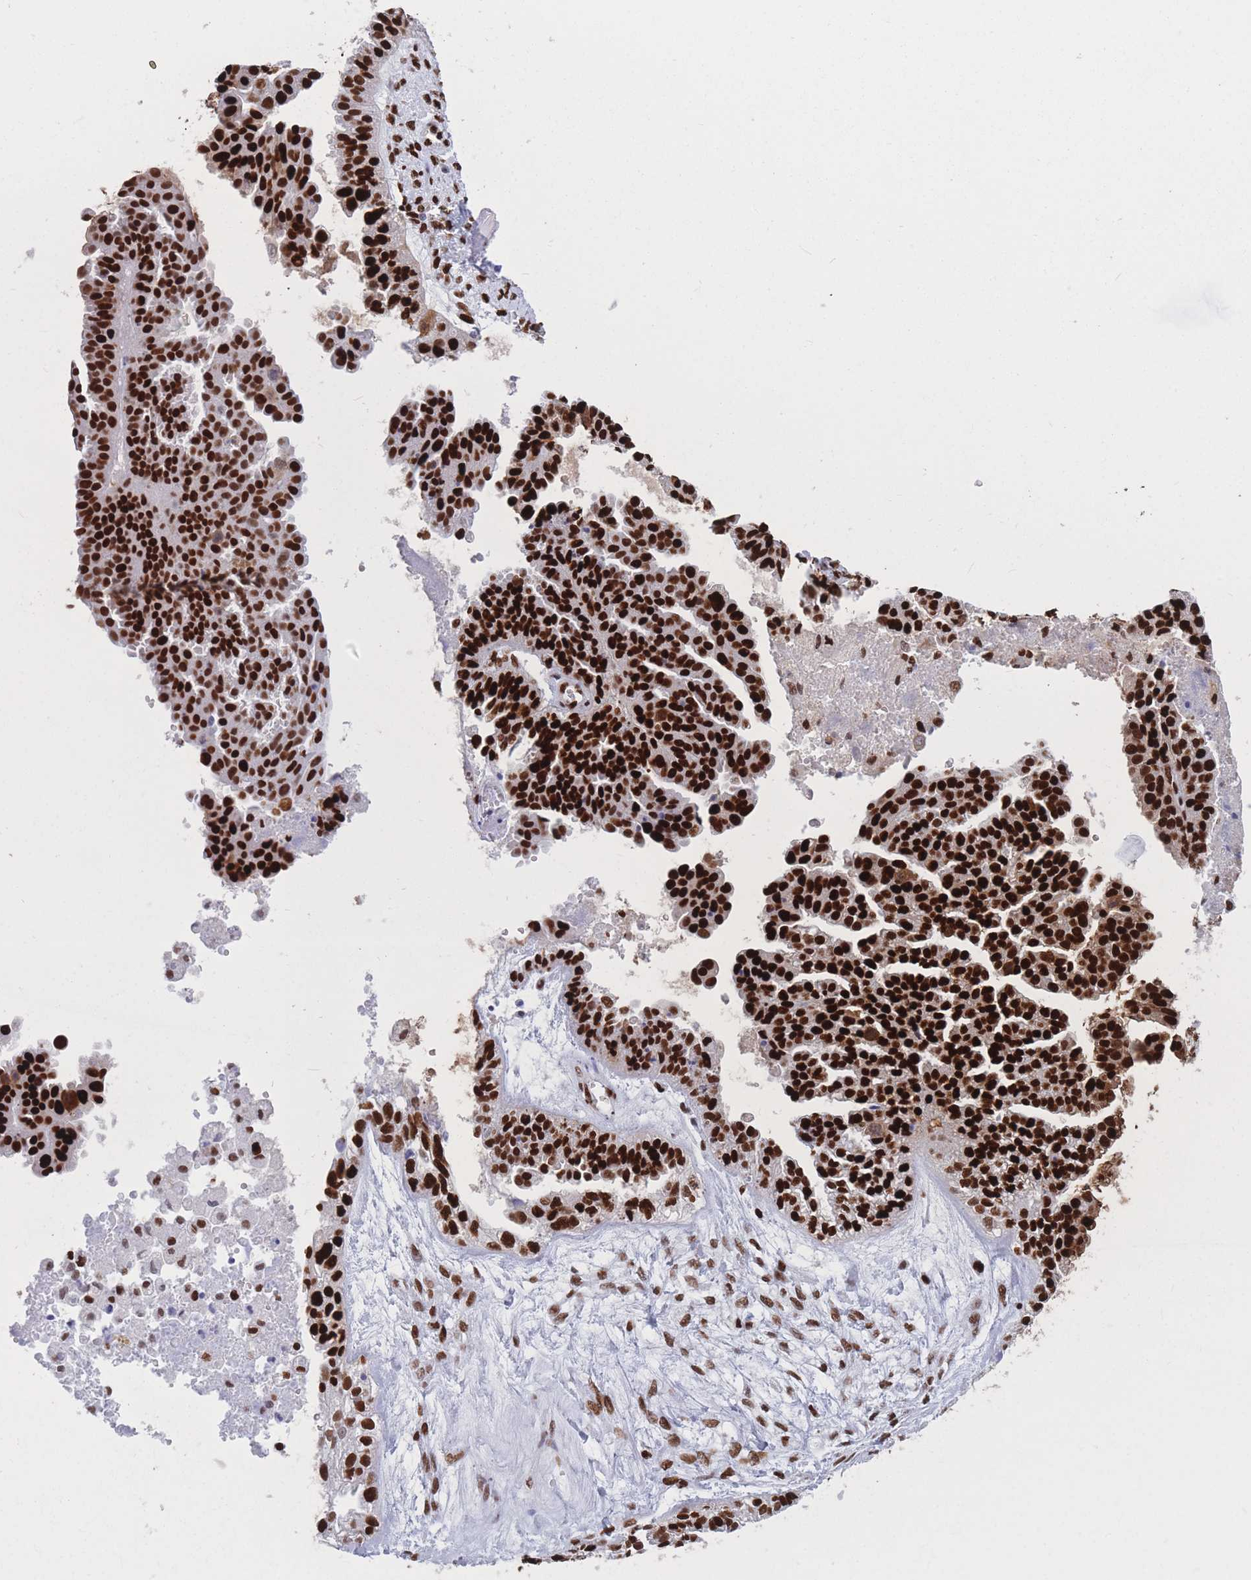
{"staining": {"intensity": "strong", "quantity": ">75%", "location": "nuclear"}, "tissue": "ovarian cancer", "cell_type": "Tumor cells", "image_type": "cancer", "snomed": [{"axis": "morphology", "description": "Cystadenocarcinoma, serous, NOS"}, {"axis": "topography", "description": "Ovary"}], "caption": "Ovarian cancer stained with a brown dye reveals strong nuclear positive staining in about >75% of tumor cells.", "gene": "NASP", "patient": {"sex": "female", "age": 58}}